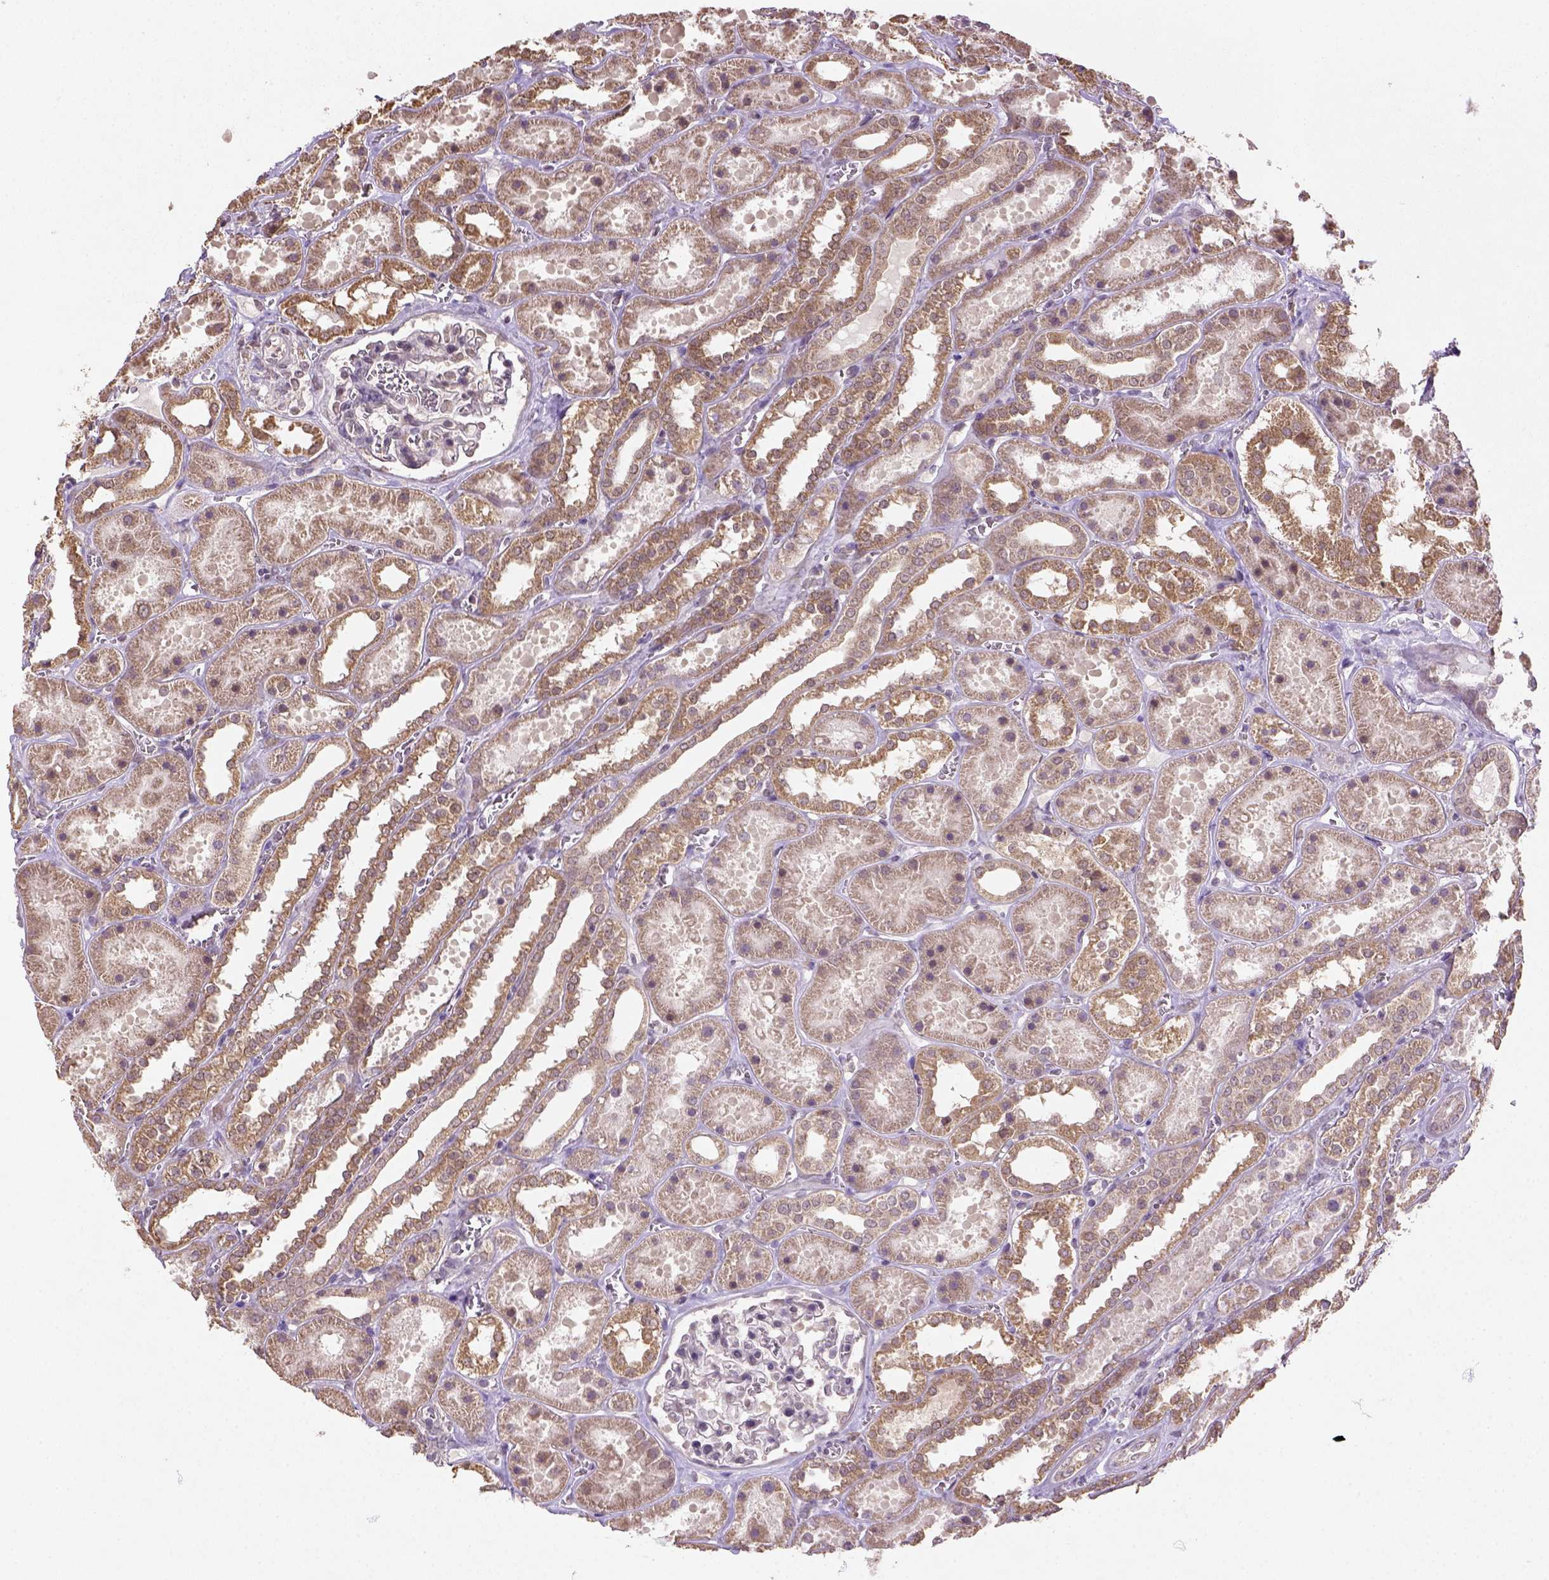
{"staining": {"intensity": "negative", "quantity": "none", "location": "none"}, "tissue": "kidney", "cell_type": "Cells in glomeruli", "image_type": "normal", "snomed": [{"axis": "morphology", "description": "Normal tissue, NOS"}, {"axis": "topography", "description": "Kidney"}], "caption": "Protein analysis of unremarkable kidney reveals no significant staining in cells in glomeruli. The staining is performed using DAB brown chromogen with nuclei counter-stained in using hematoxylin.", "gene": "NUDT10", "patient": {"sex": "female", "age": 41}}